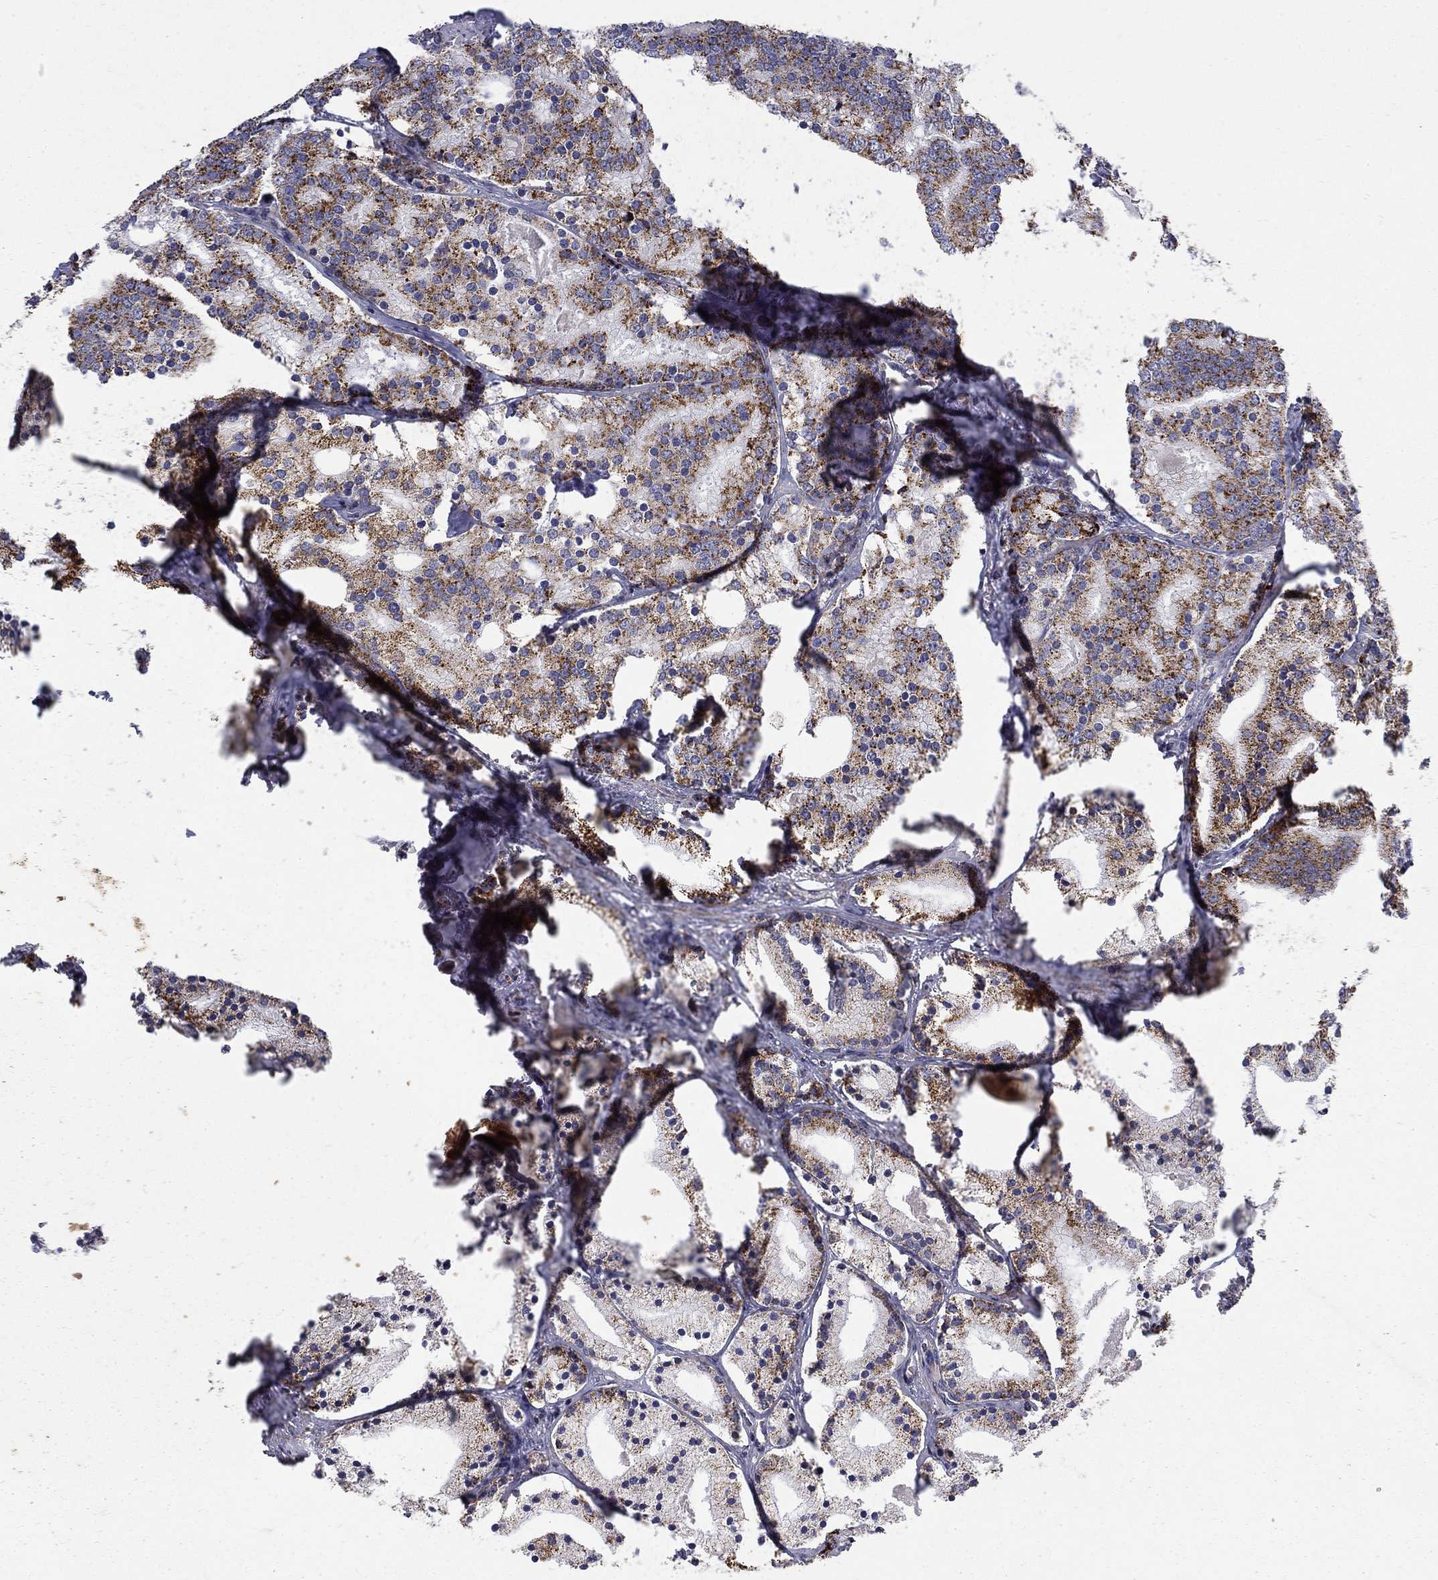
{"staining": {"intensity": "moderate", "quantity": ">75%", "location": "cytoplasmic/membranous"}, "tissue": "prostate cancer", "cell_type": "Tumor cells", "image_type": "cancer", "snomed": [{"axis": "morphology", "description": "Adenocarcinoma, NOS"}, {"axis": "topography", "description": "Prostate"}], "caption": "Moderate cytoplasmic/membranous protein expression is seen in approximately >75% of tumor cells in adenocarcinoma (prostate).", "gene": "PCBP3", "patient": {"sex": "male", "age": 69}}